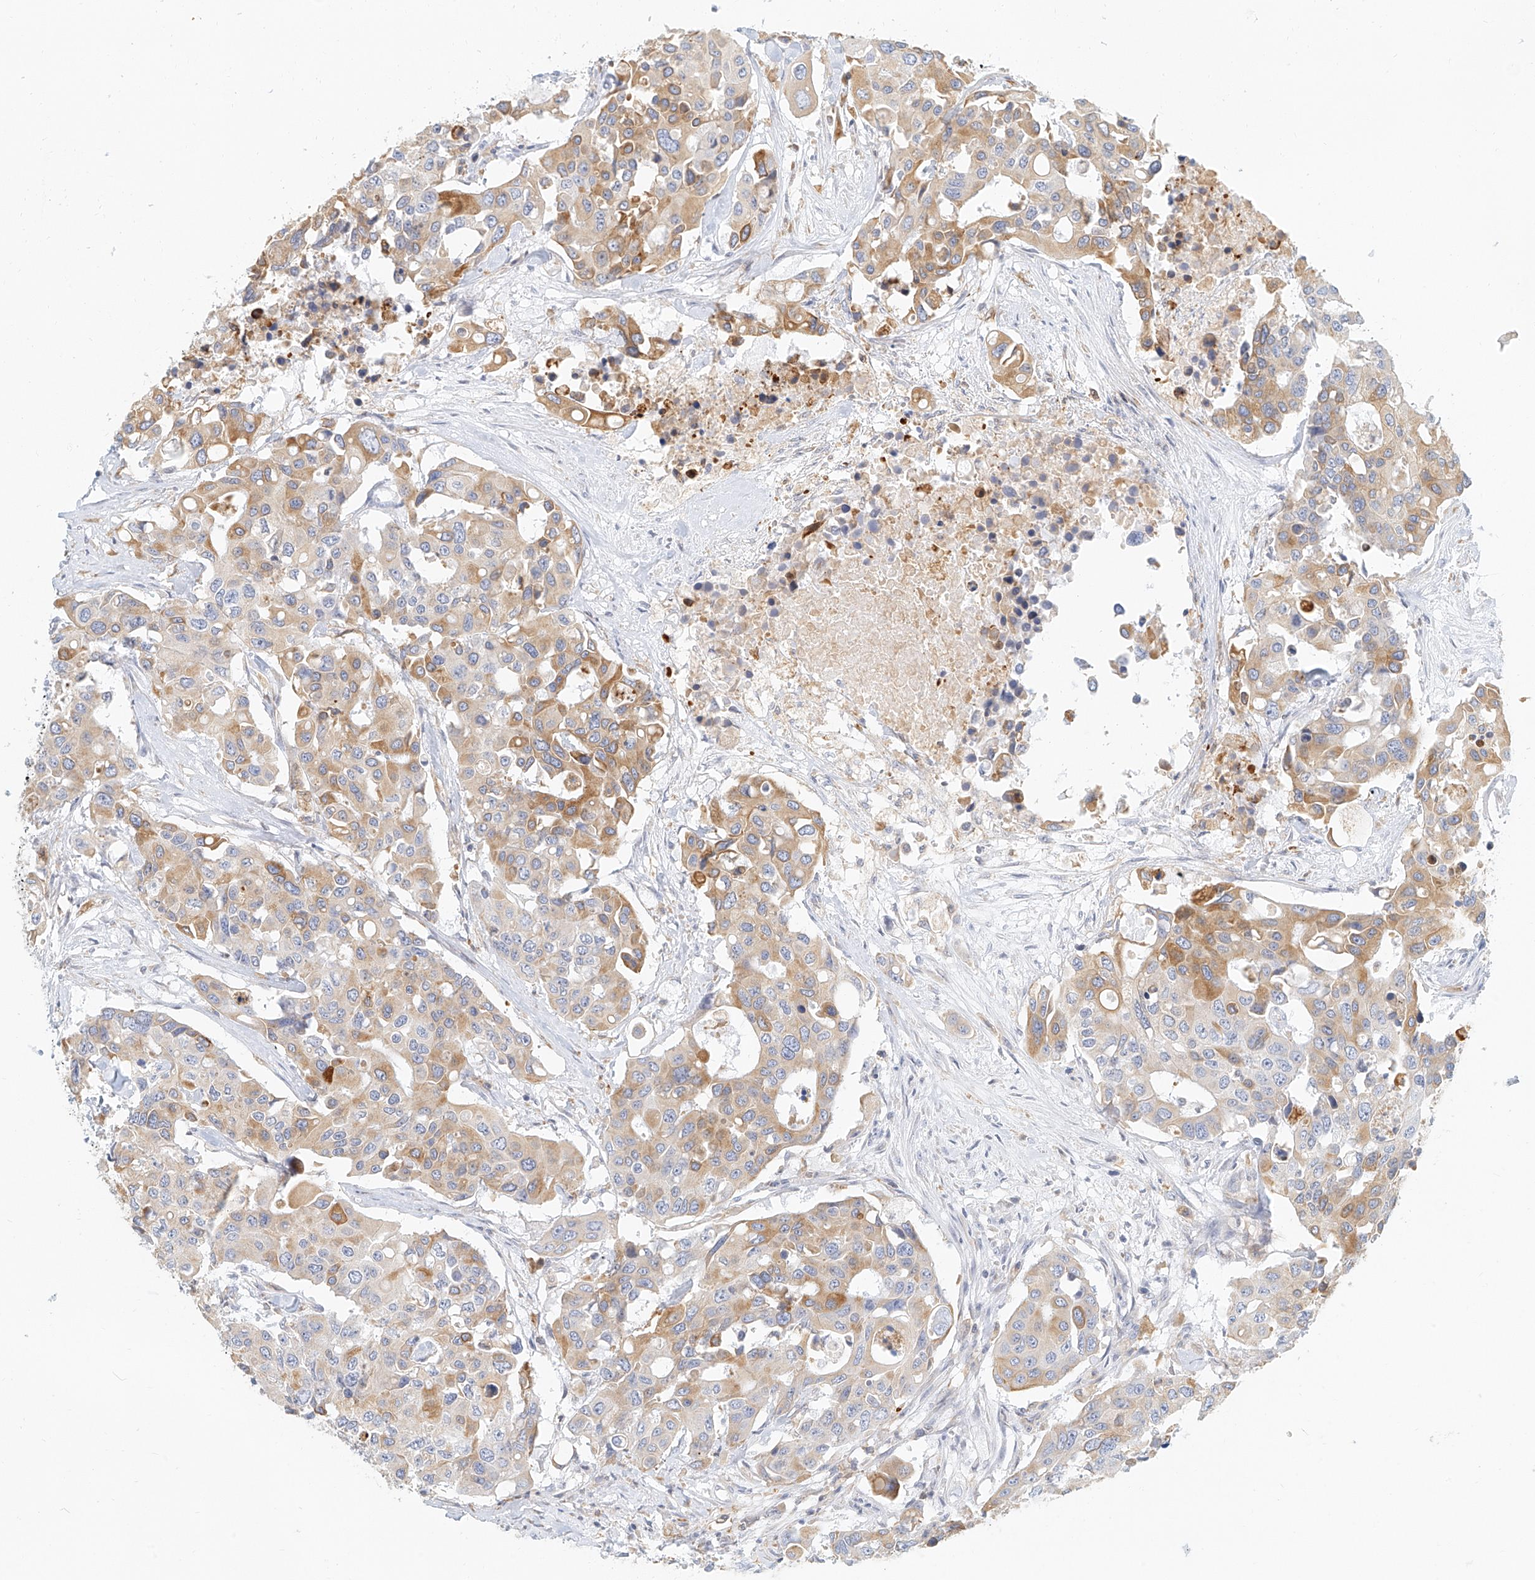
{"staining": {"intensity": "moderate", "quantity": "25%-75%", "location": "cytoplasmic/membranous"}, "tissue": "colorectal cancer", "cell_type": "Tumor cells", "image_type": "cancer", "snomed": [{"axis": "morphology", "description": "Adenocarcinoma, NOS"}, {"axis": "topography", "description": "Colon"}], "caption": "A brown stain shows moderate cytoplasmic/membranous positivity of a protein in human colorectal cancer (adenocarcinoma) tumor cells. The staining was performed using DAB (3,3'-diaminobenzidine) to visualize the protein expression in brown, while the nuclei were stained in blue with hematoxylin (Magnification: 20x).", "gene": "DHRS7", "patient": {"sex": "male", "age": 77}}